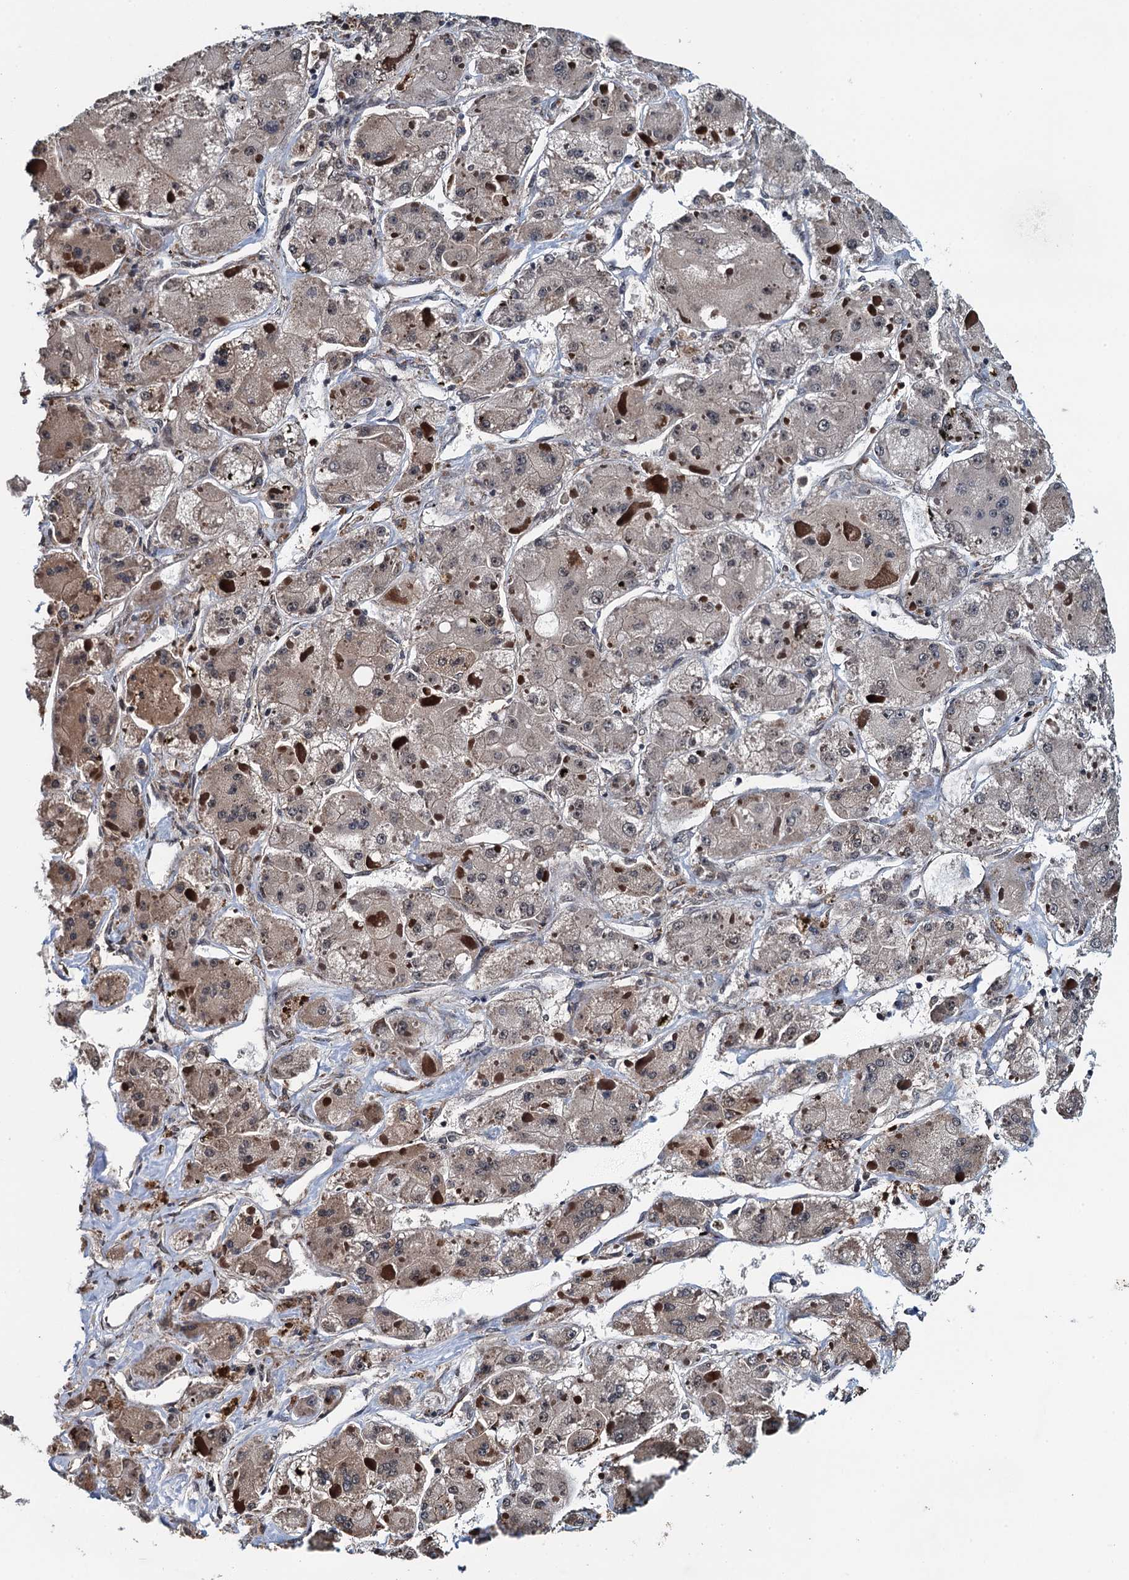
{"staining": {"intensity": "weak", "quantity": "<25%", "location": "cytoplasmic/membranous"}, "tissue": "liver cancer", "cell_type": "Tumor cells", "image_type": "cancer", "snomed": [{"axis": "morphology", "description": "Carcinoma, Hepatocellular, NOS"}, {"axis": "topography", "description": "Liver"}], "caption": "The immunohistochemistry photomicrograph has no significant positivity in tumor cells of hepatocellular carcinoma (liver) tissue.", "gene": "WHAMM", "patient": {"sex": "female", "age": 73}}